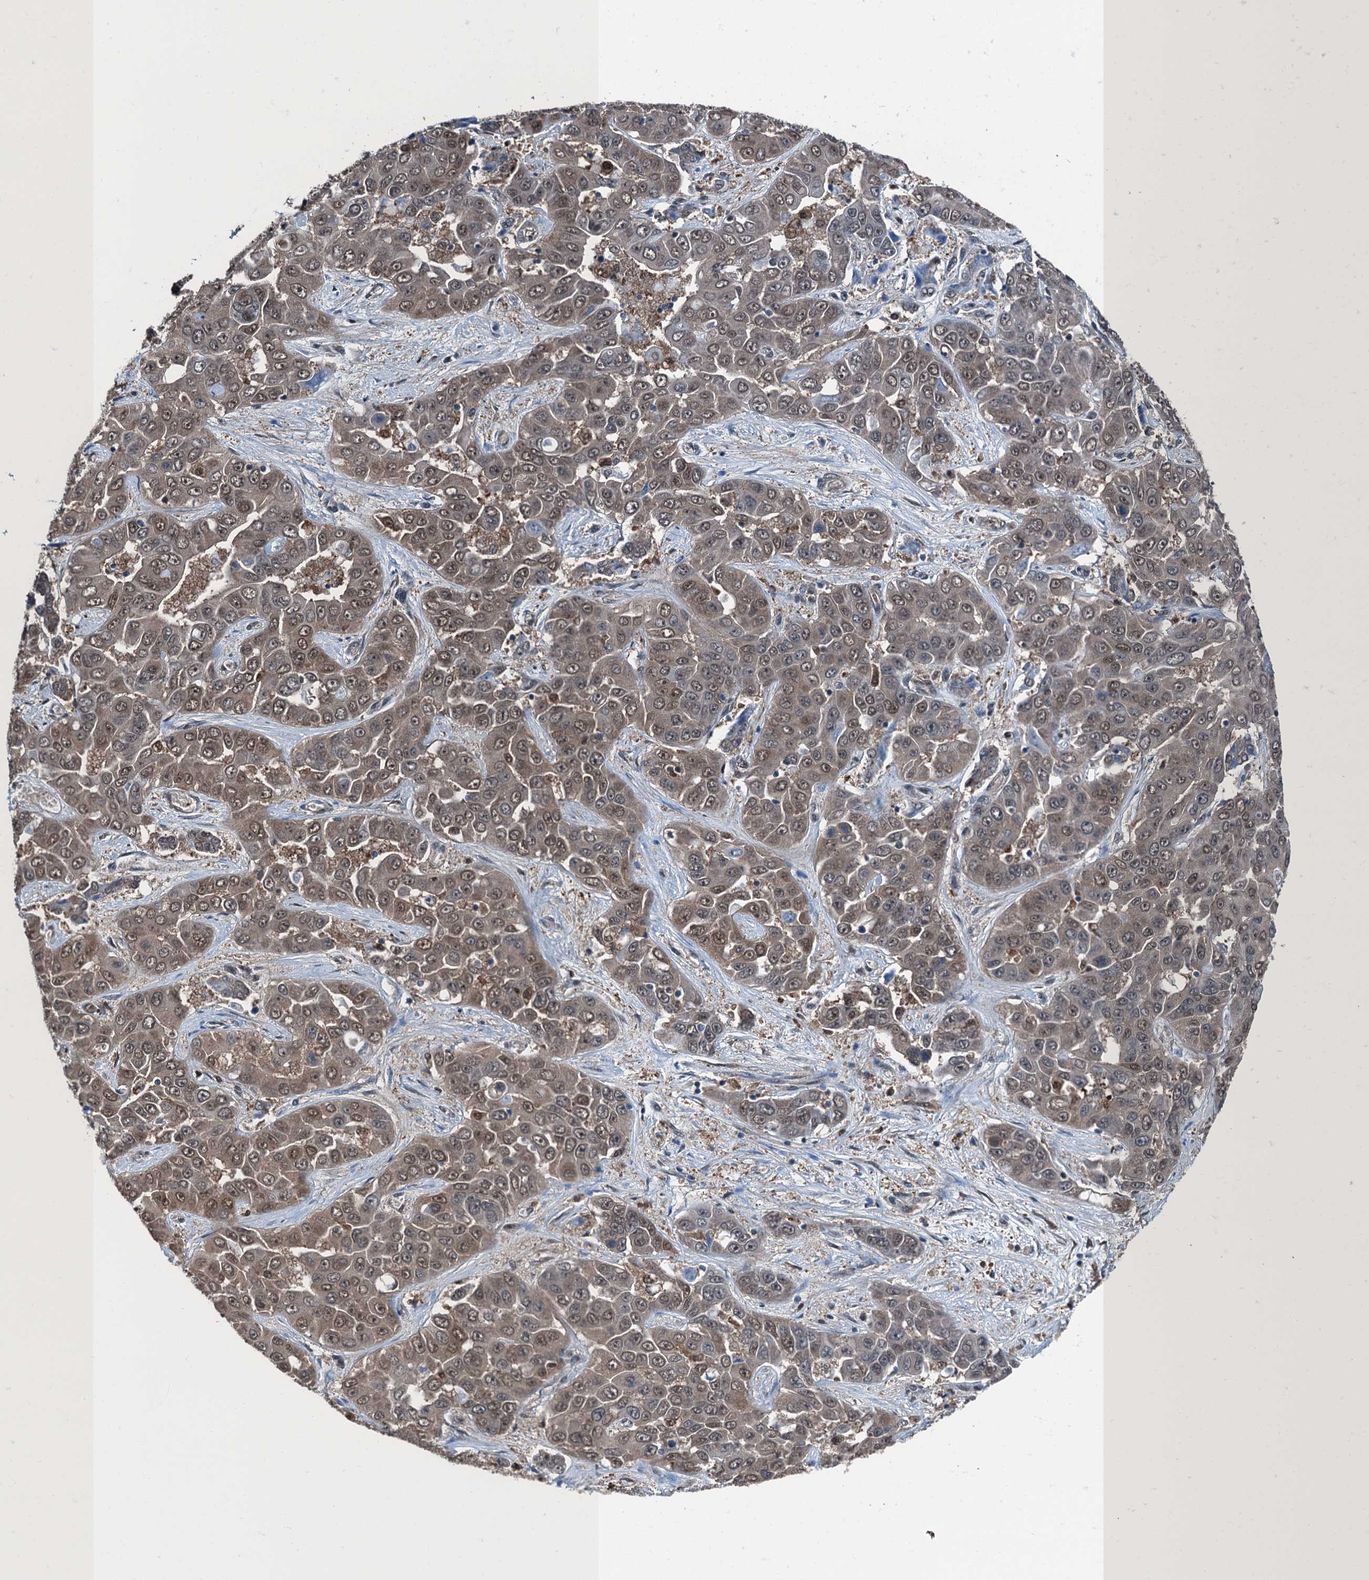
{"staining": {"intensity": "moderate", "quantity": ">75%", "location": "nuclear"}, "tissue": "liver cancer", "cell_type": "Tumor cells", "image_type": "cancer", "snomed": [{"axis": "morphology", "description": "Cholangiocarcinoma"}, {"axis": "topography", "description": "Liver"}], "caption": "Immunohistochemical staining of liver cholangiocarcinoma shows moderate nuclear protein positivity in approximately >75% of tumor cells. (DAB (3,3'-diaminobenzidine) IHC, brown staining for protein, blue staining for nuclei).", "gene": "RNH1", "patient": {"sex": "female", "age": 52}}